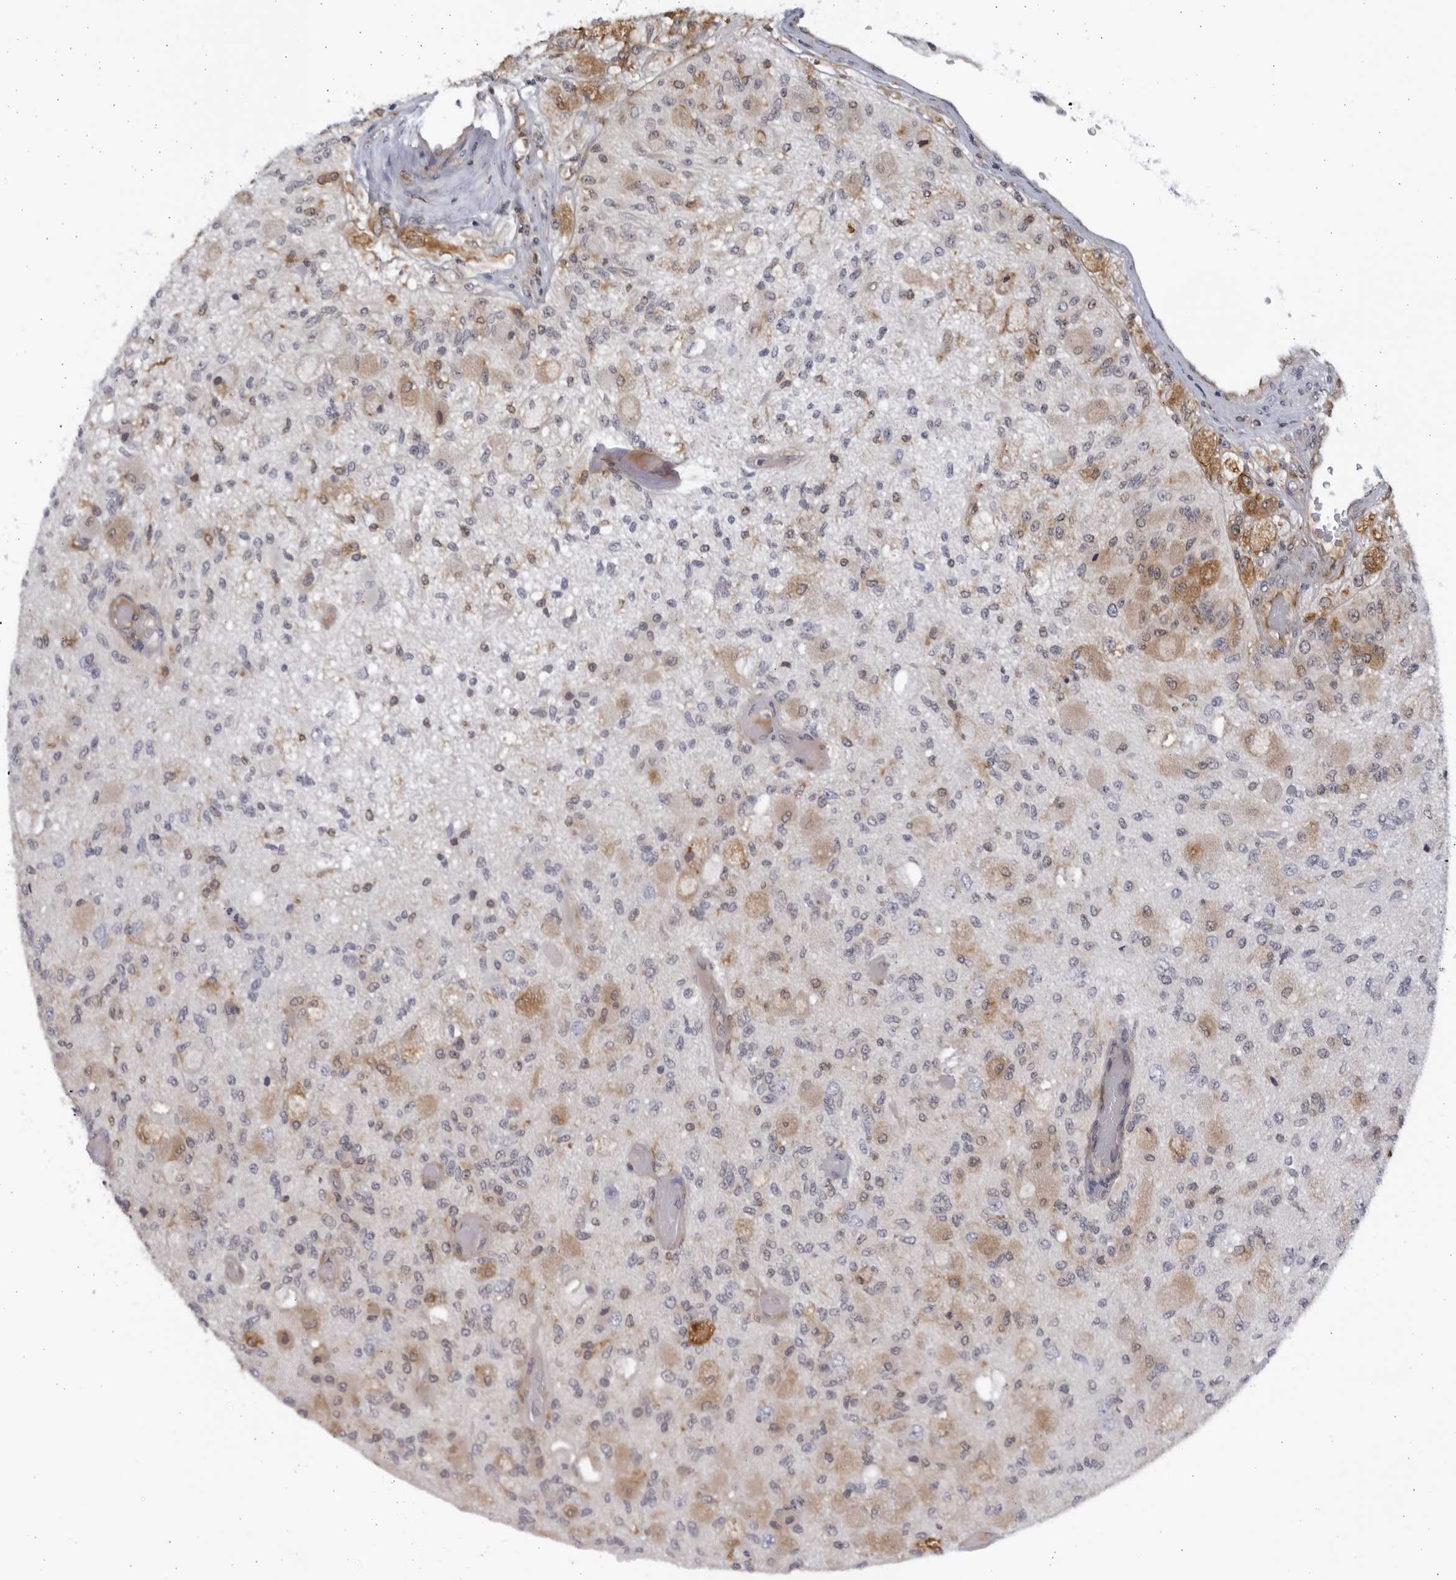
{"staining": {"intensity": "weak", "quantity": "<25%", "location": "cytoplasmic/membranous"}, "tissue": "glioma", "cell_type": "Tumor cells", "image_type": "cancer", "snomed": [{"axis": "morphology", "description": "Normal tissue, NOS"}, {"axis": "morphology", "description": "Glioma, malignant, High grade"}, {"axis": "topography", "description": "Cerebral cortex"}], "caption": "This is an IHC photomicrograph of human glioma. There is no staining in tumor cells.", "gene": "BMP2K", "patient": {"sex": "male", "age": 77}}